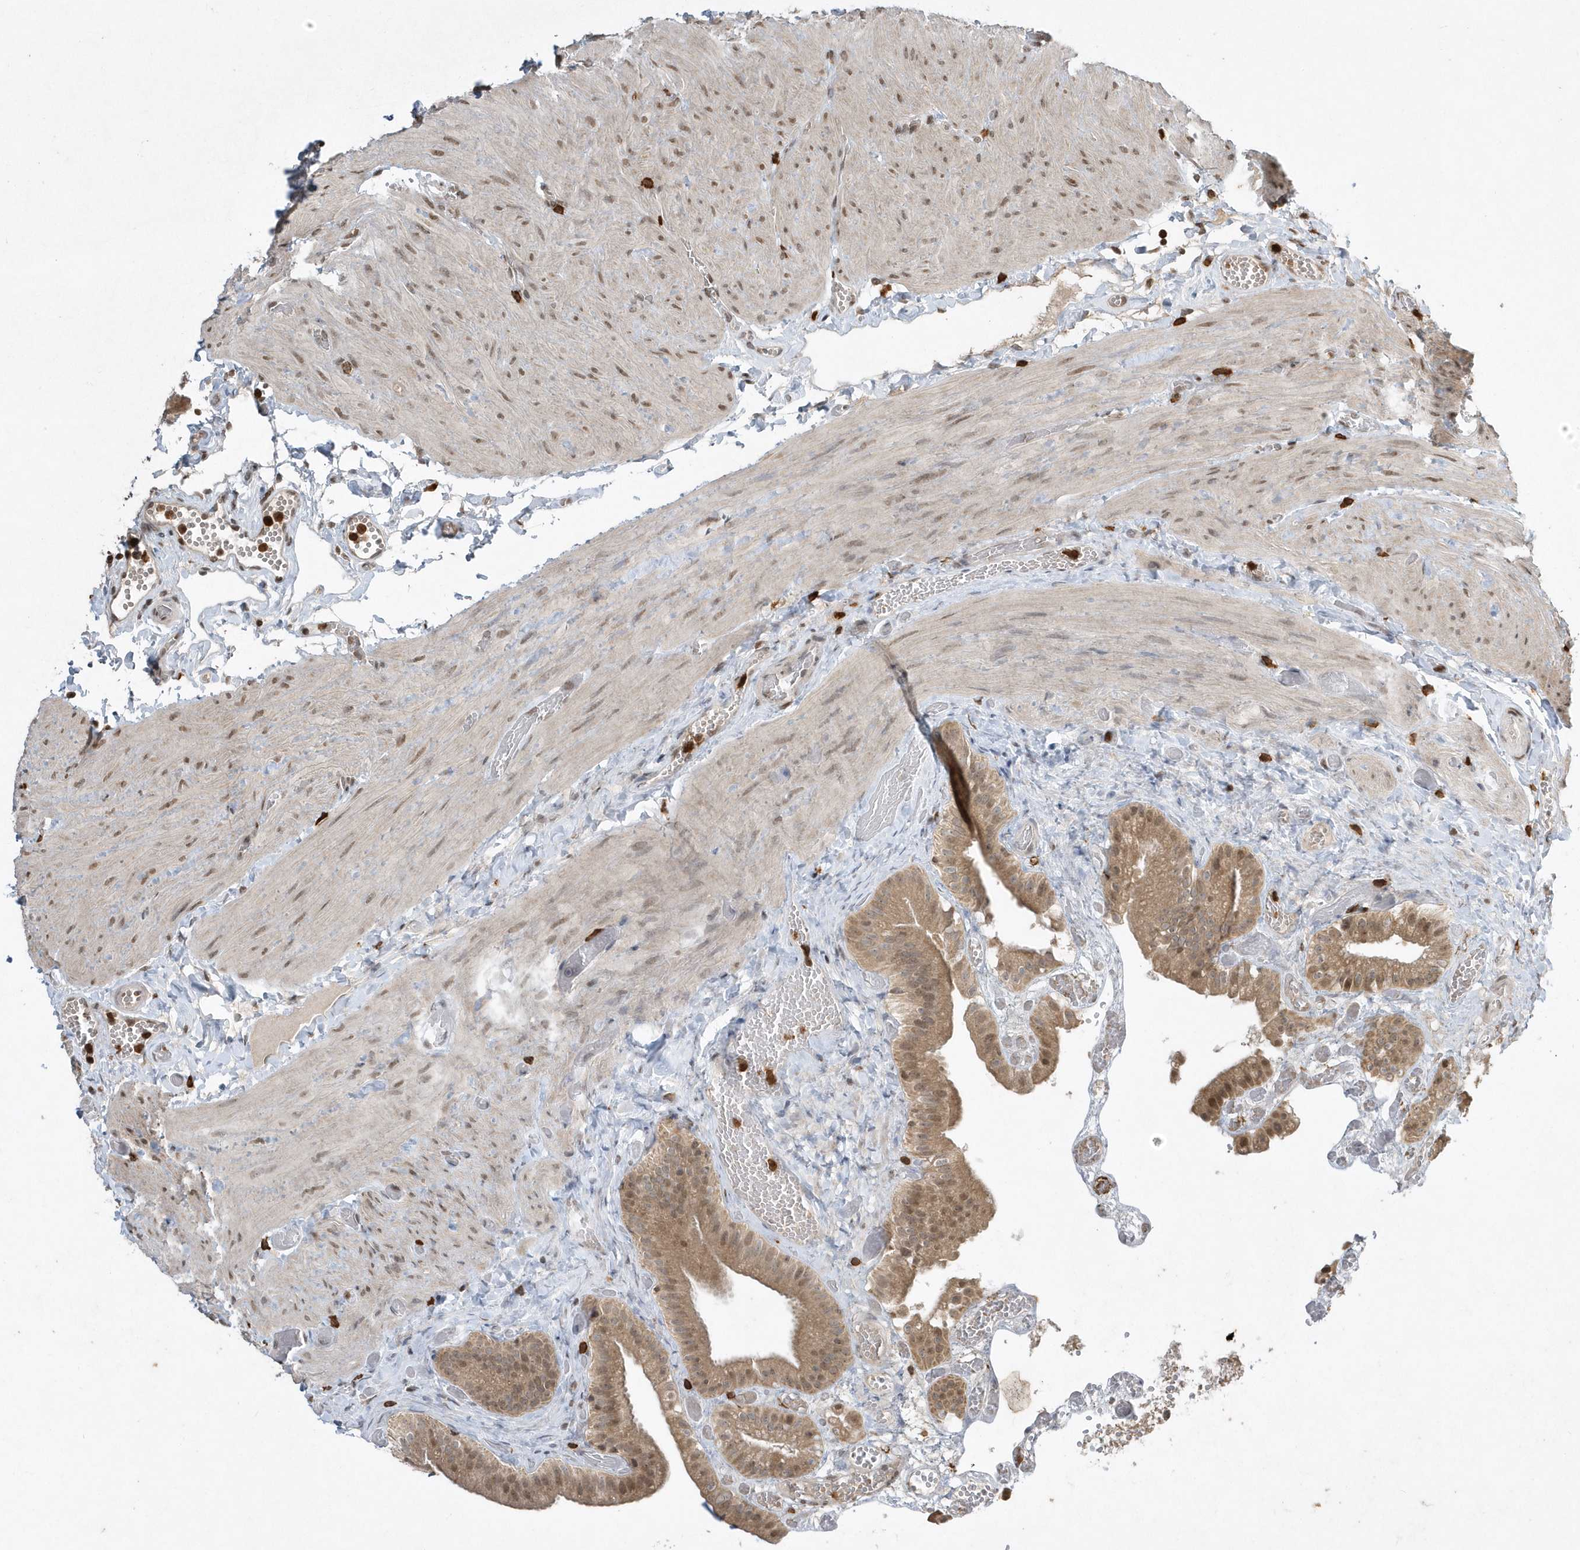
{"staining": {"intensity": "moderate", "quantity": ">75%", "location": "cytoplasmic/membranous,nuclear"}, "tissue": "gallbladder", "cell_type": "Glandular cells", "image_type": "normal", "snomed": [{"axis": "morphology", "description": "Normal tissue, NOS"}, {"axis": "topography", "description": "Gallbladder"}], "caption": "Immunohistochemistry (IHC) histopathology image of normal human gallbladder stained for a protein (brown), which demonstrates medium levels of moderate cytoplasmic/membranous,nuclear expression in approximately >75% of glandular cells.", "gene": "EIF2B1", "patient": {"sex": "female", "age": 64}}